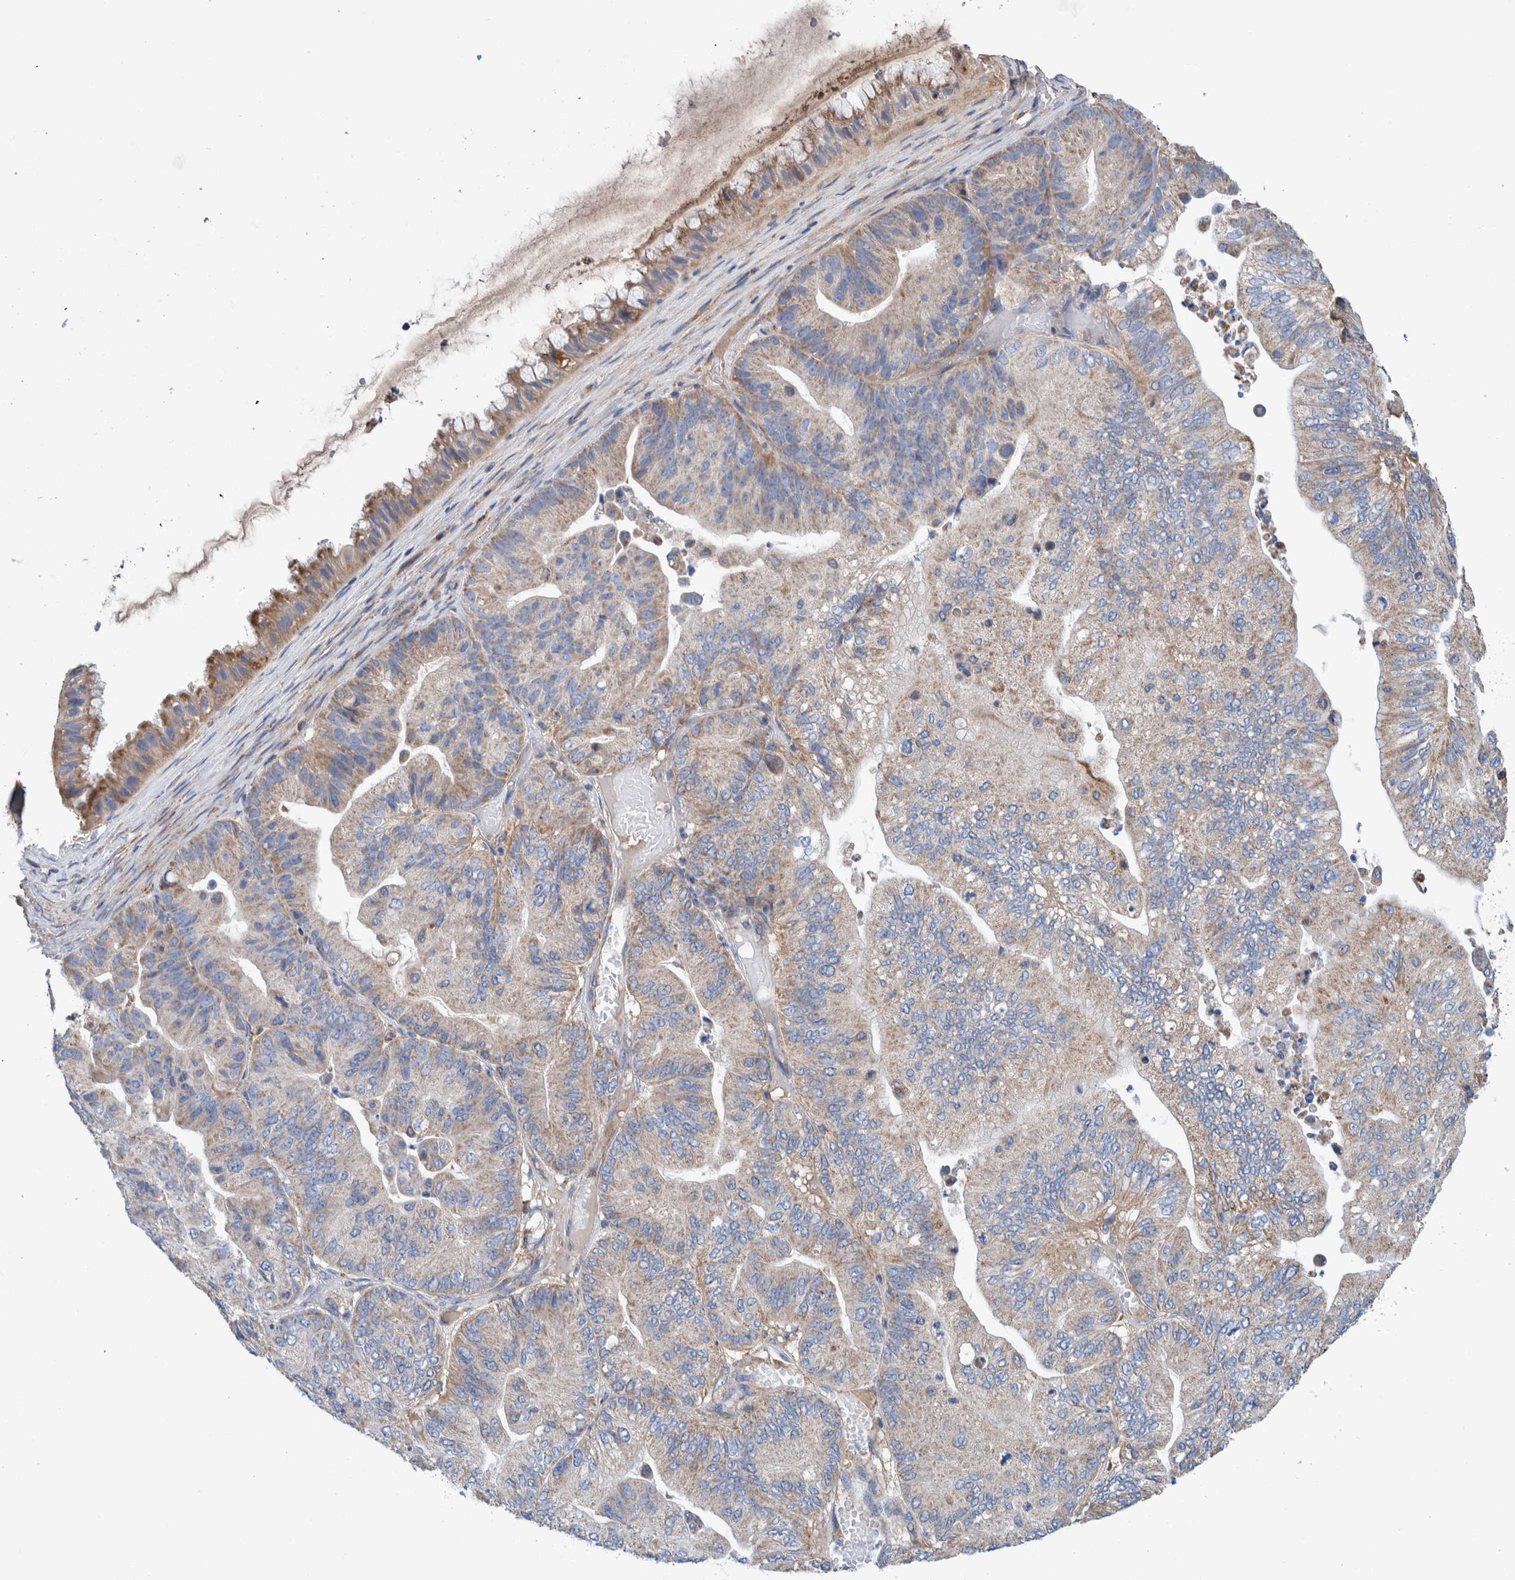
{"staining": {"intensity": "moderate", "quantity": ">75%", "location": "cytoplasmic/membranous"}, "tissue": "ovarian cancer", "cell_type": "Tumor cells", "image_type": "cancer", "snomed": [{"axis": "morphology", "description": "Cystadenocarcinoma, mucinous, NOS"}, {"axis": "topography", "description": "Ovary"}], "caption": "Protein expression analysis of ovarian mucinous cystadenocarcinoma shows moderate cytoplasmic/membranous staining in about >75% of tumor cells. (Brightfield microscopy of DAB IHC at high magnification).", "gene": "DECR1", "patient": {"sex": "female", "age": 61}}